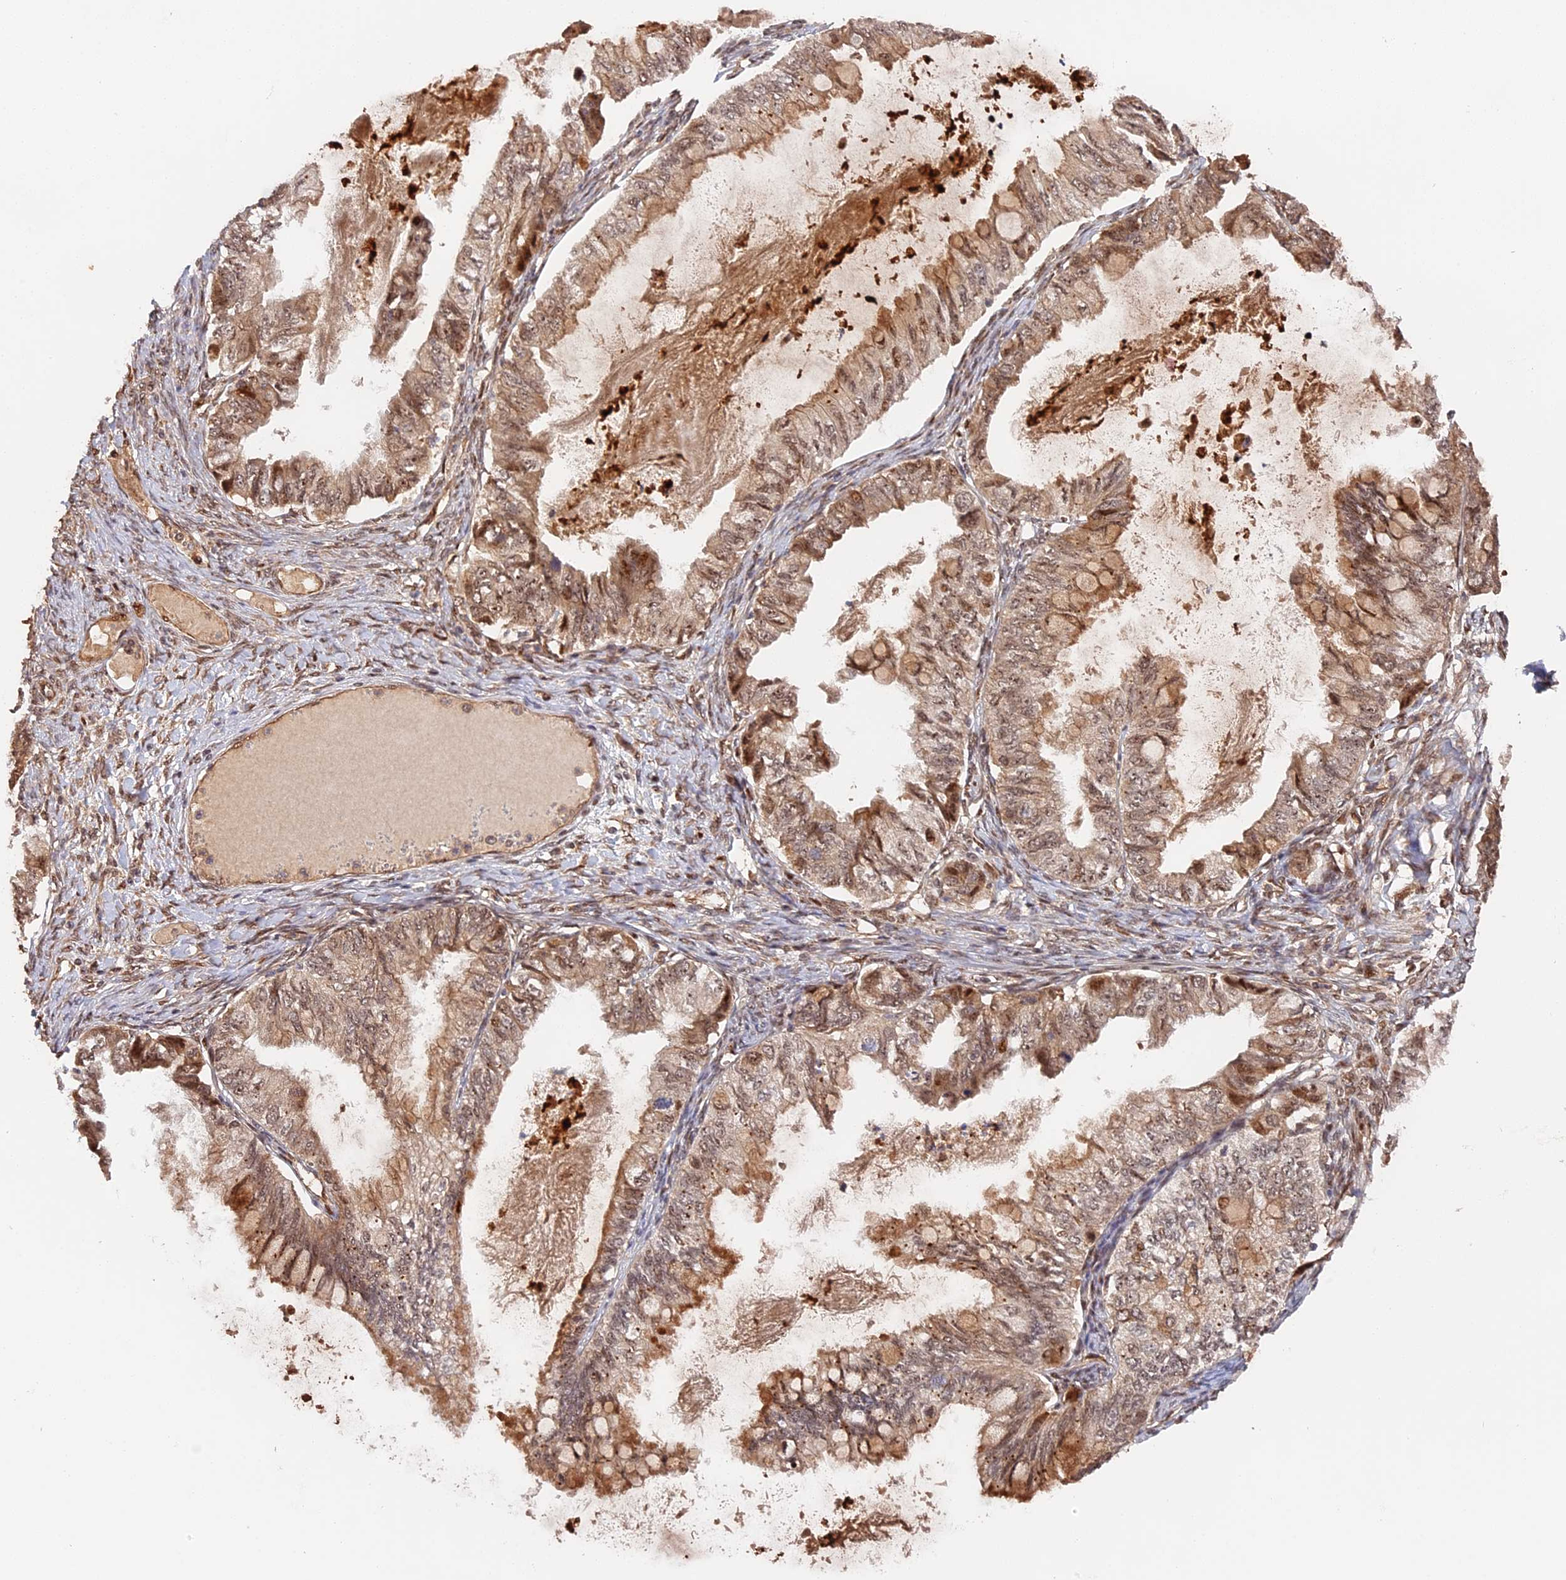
{"staining": {"intensity": "moderate", "quantity": ">75%", "location": "cytoplasmic/membranous,nuclear"}, "tissue": "ovarian cancer", "cell_type": "Tumor cells", "image_type": "cancer", "snomed": [{"axis": "morphology", "description": "Cystadenocarcinoma, mucinous, NOS"}, {"axis": "topography", "description": "Ovary"}], "caption": "Moderate cytoplasmic/membranous and nuclear staining for a protein is seen in about >75% of tumor cells of ovarian cancer using immunohistochemistry.", "gene": "ANKRD24", "patient": {"sex": "female", "age": 80}}